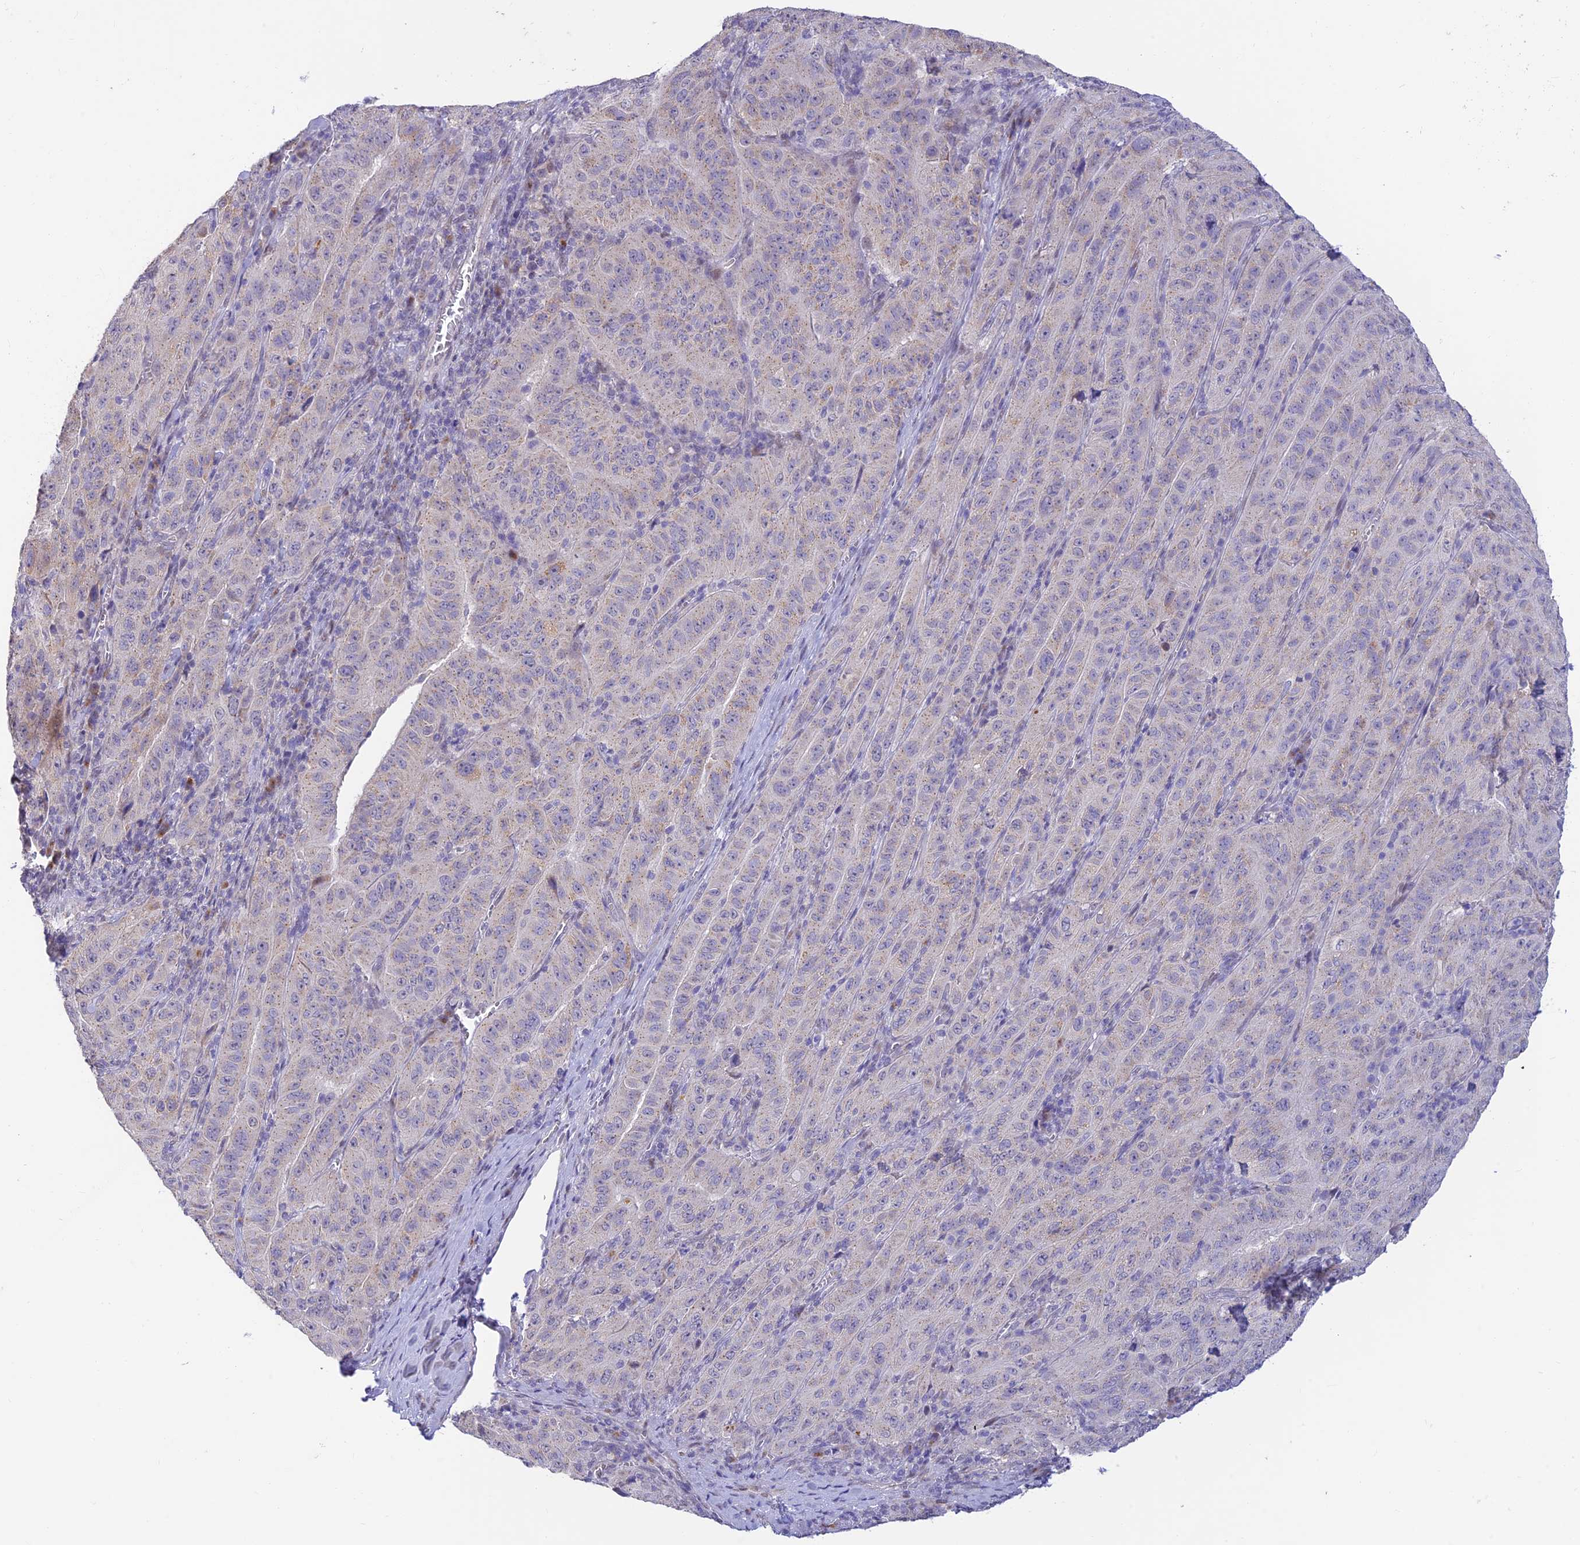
{"staining": {"intensity": "negative", "quantity": "none", "location": "none"}, "tissue": "pancreatic cancer", "cell_type": "Tumor cells", "image_type": "cancer", "snomed": [{"axis": "morphology", "description": "Adenocarcinoma, NOS"}, {"axis": "topography", "description": "Pancreas"}], "caption": "High power microscopy micrograph of an immunohistochemistry histopathology image of pancreatic cancer, revealing no significant staining in tumor cells.", "gene": "INKA1", "patient": {"sex": "male", "age": 63}}